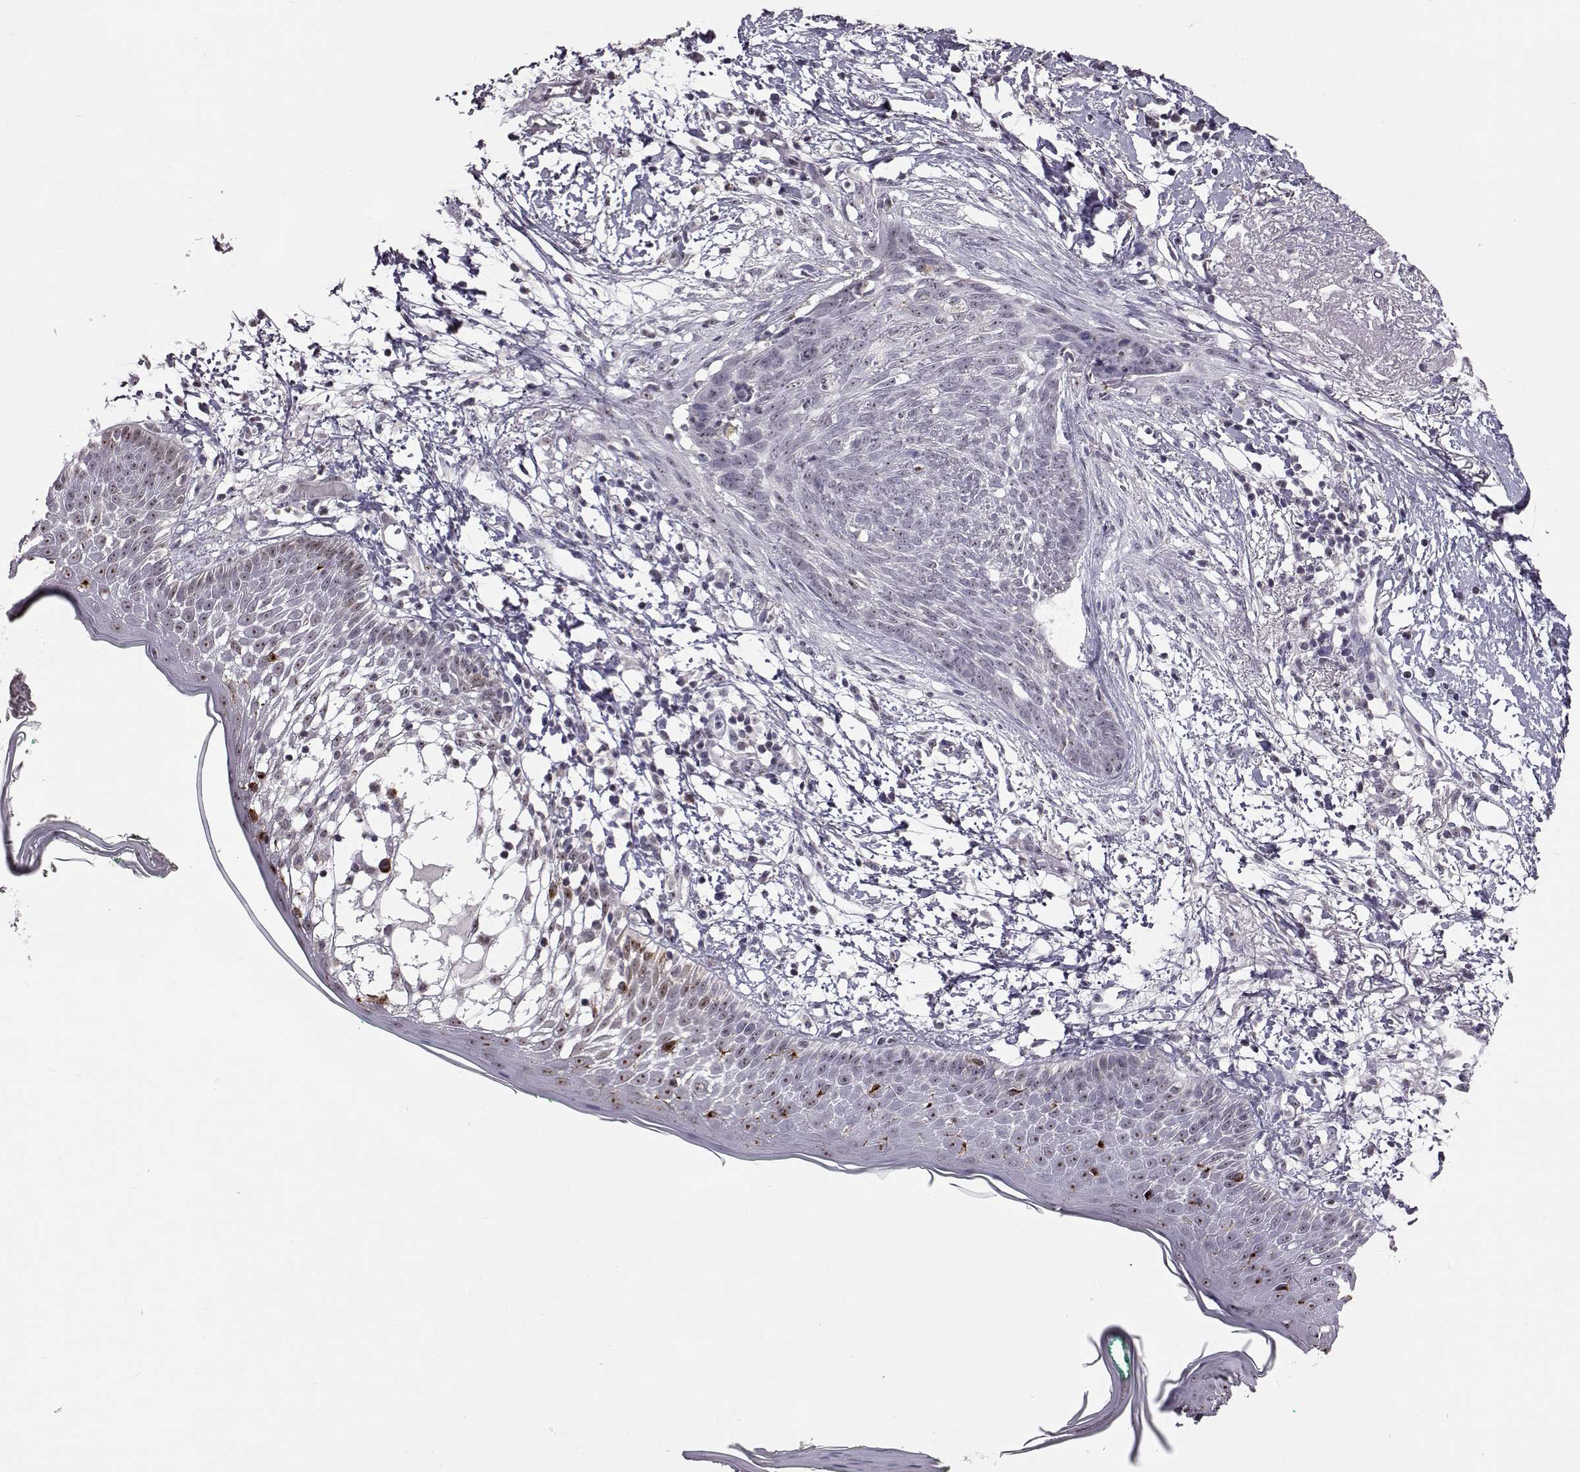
{"staining": {"intensity": "weak", "quantity": "<25%", "location": "nuclear"}, "tissue": "skin cancer", "cell_type": "Tumor cells", "image_type": "cancer", "snomed": [{"axis": "morphology", "description": "Normal tissue, NOS"}, {"axis": "morphology", "description": "Basal cell carcinoma"}, {"axis": "topography", "description": "Skin"}], "caption": "Immunohistochemistry (IHC) histopathology image of neoplastic tissue: human skin basal cell carcinoma stained with DAB shows no significant protein positivity in tumor cells. (Brightfield microscopy of DAB (3,3'-diaminobenzidine) immunohistochemistry at high magnification).", "gene": "ALDH3A1", "patient": {"sex": "male", "age": 84}}